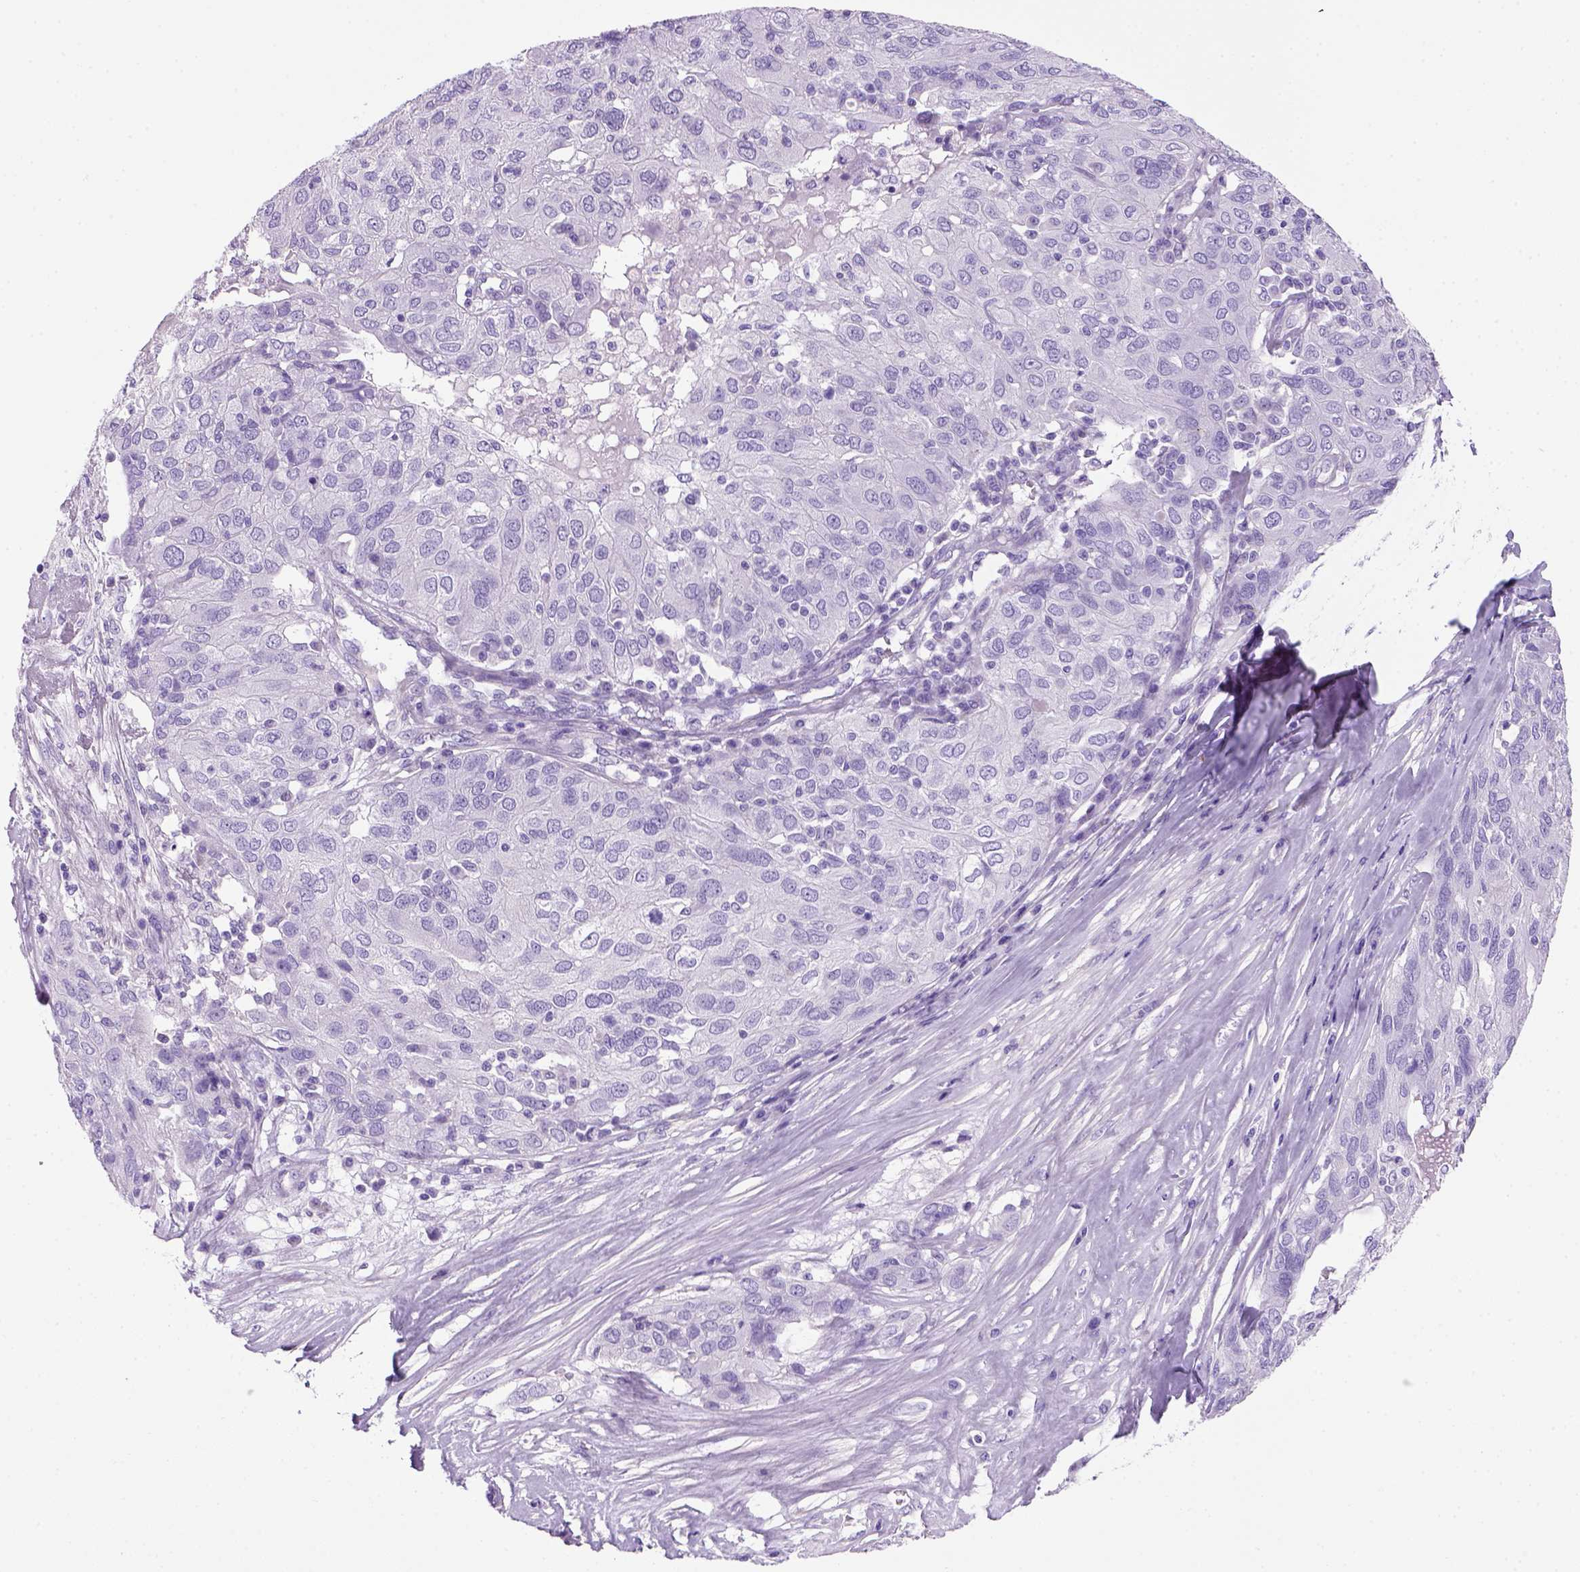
{"staining": {"intensity": "negative", "quantity": "none", "location": "none"}, "tissue": "ovarian cancer", "cell_type": "Tumor cells", "image_type": "cancer", "snomed": [{"axis": "morphology", "description": "Carcinoma, endometroid"}, {"axis": "topography", "description": "Ovary"}], "caption": "Tumor cells show no significant protein expression in endometroid carcinoma (ovarian).", "gene": "ARHGEF33", "patient": {"sex": "female", "age": 50}}